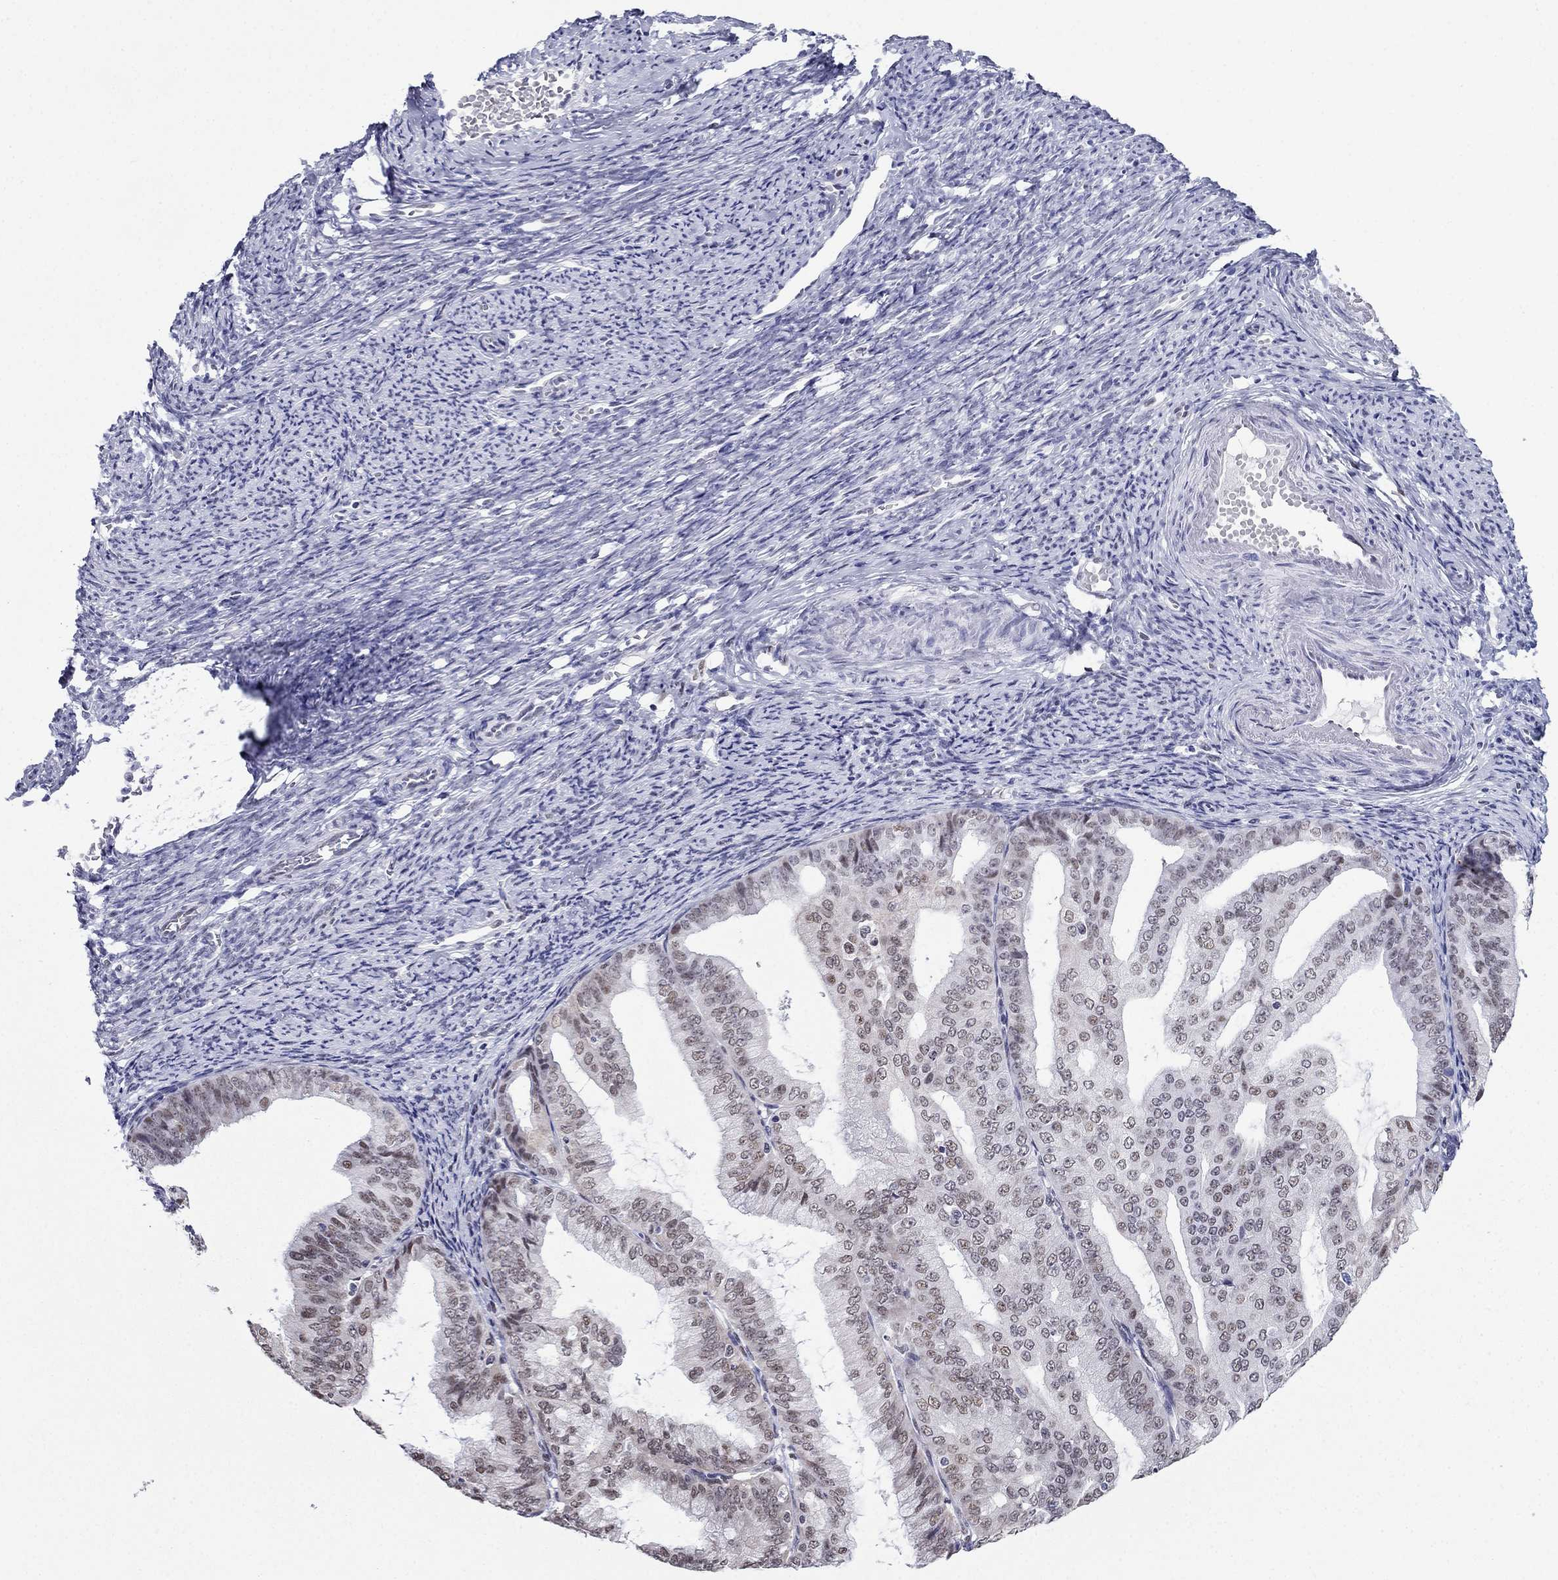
{"staining": {"intensity": "weak", "quantity": "25%-75%", "location": "nuclear"}, "tissue": "endometrial cancer", "cell_type": "Tumor cells", "image_type": "cancer", "snomed": [{"axis": "morphology", "description": "Adenocarcinoma, NOS"}, {"axis": "topography", "description": "Endometrium"}], "caption": "Endometrial cancer stained with DAB (3,3'-diaminobenzidine) immunohistochemistry demonstrates low levels of weak nuclear expression in approximately 25%-75% of tumor cells. The staining was performed using DAB, with brown indicating positive protein expression. Nuclei are stained blue with hematoxylin.", "gene": "PPM1G", "patient": {"sex": "female", "age": 63}}